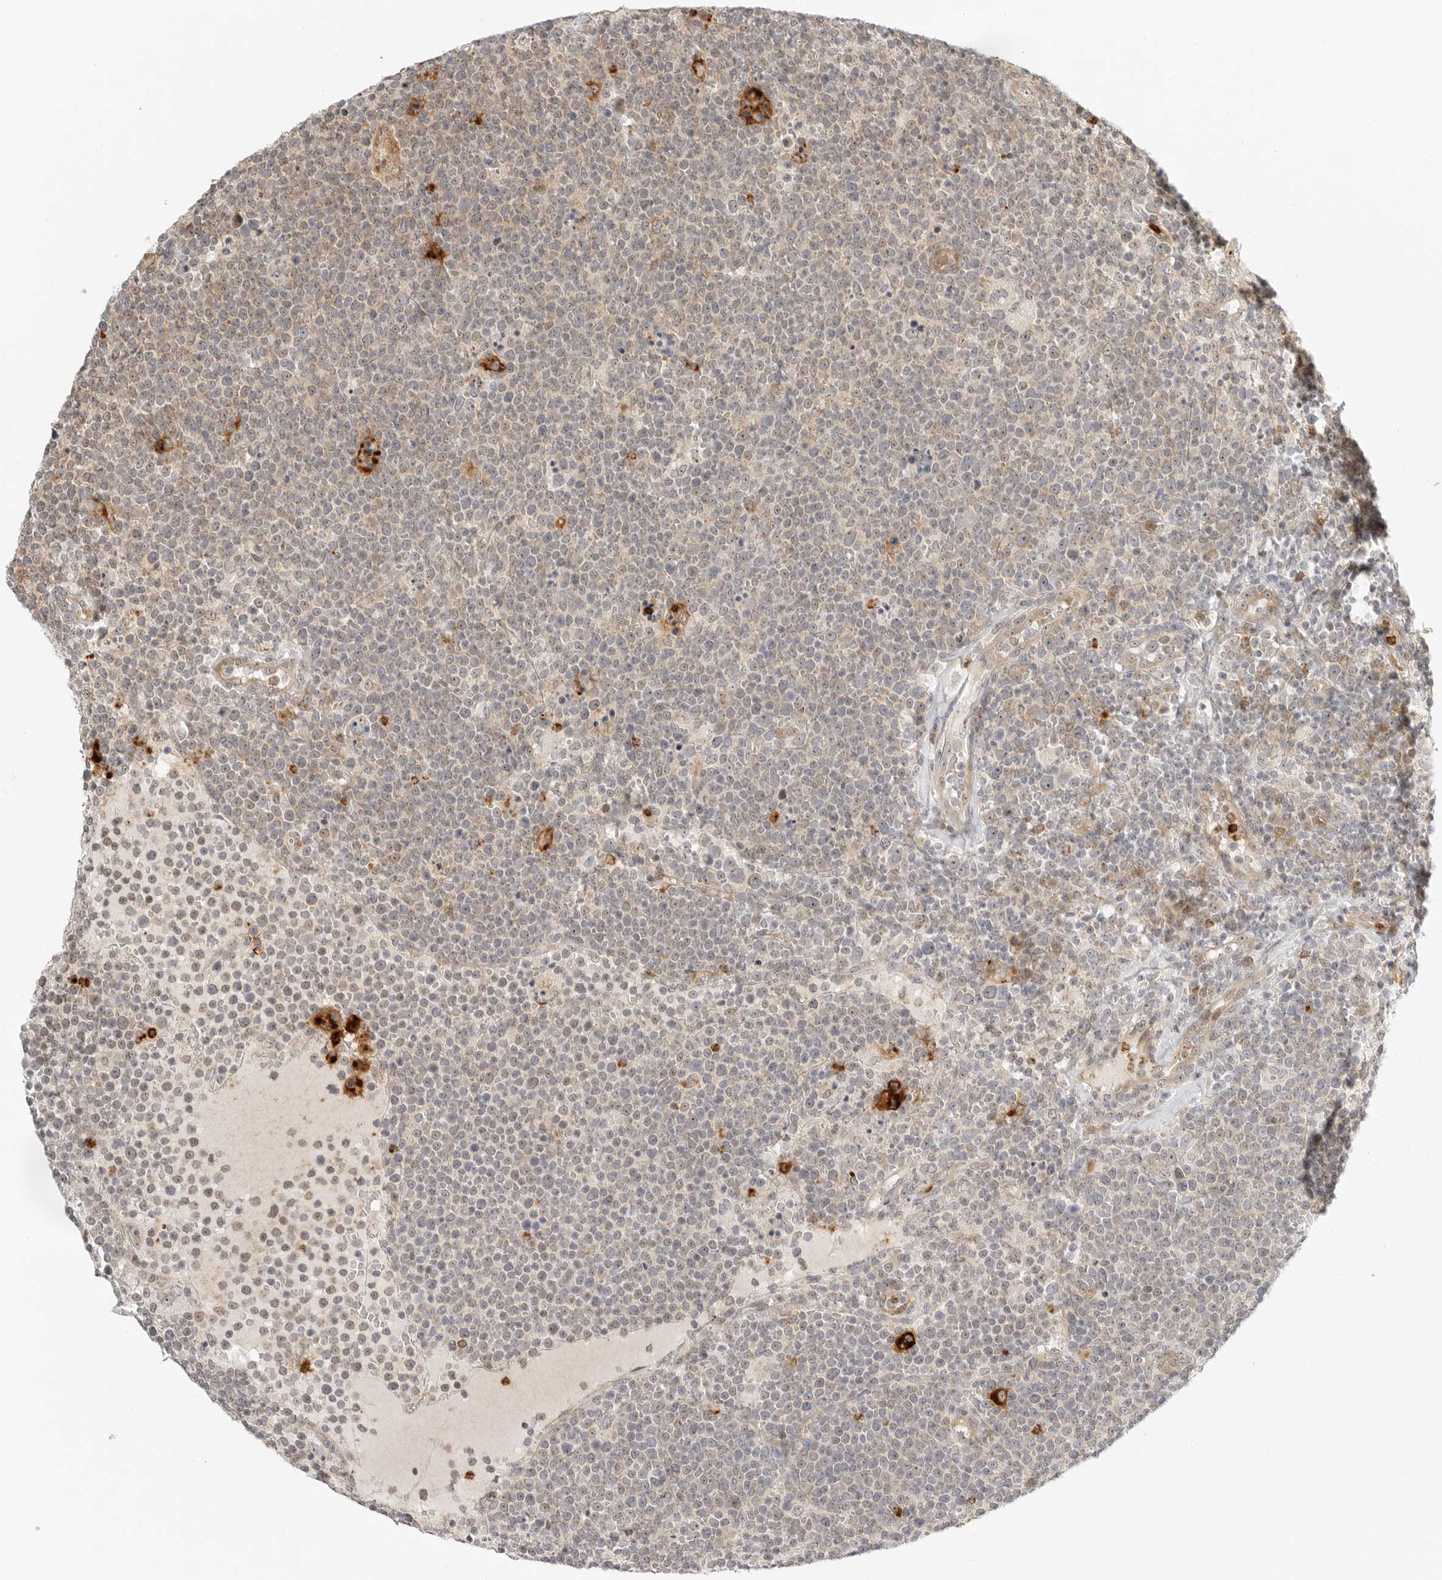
{"staining": {"intensity": "weak", "quantity": "<25%", "location": "nuclear"}, "tissue": "lymphoma", "cell_type": "Tumor cells", "image_type": "cancer", "snomed": [{"axis": "morphology", "description": "Malignant lymphoma, non-Hodgkin's type, High grade"}, {"axis": "topography", "description": "Lymph node"}], "caption": "IHC micrograph of lymphoma stained for a protein (brown), which shows no staining in tumor cells. (DAB (3,3'-diaminobenzidine) immunohistochemistry with hematoxylin counter stain).", "gene": "DSCC1", "patient": {"sex": "male", "age": 61}}